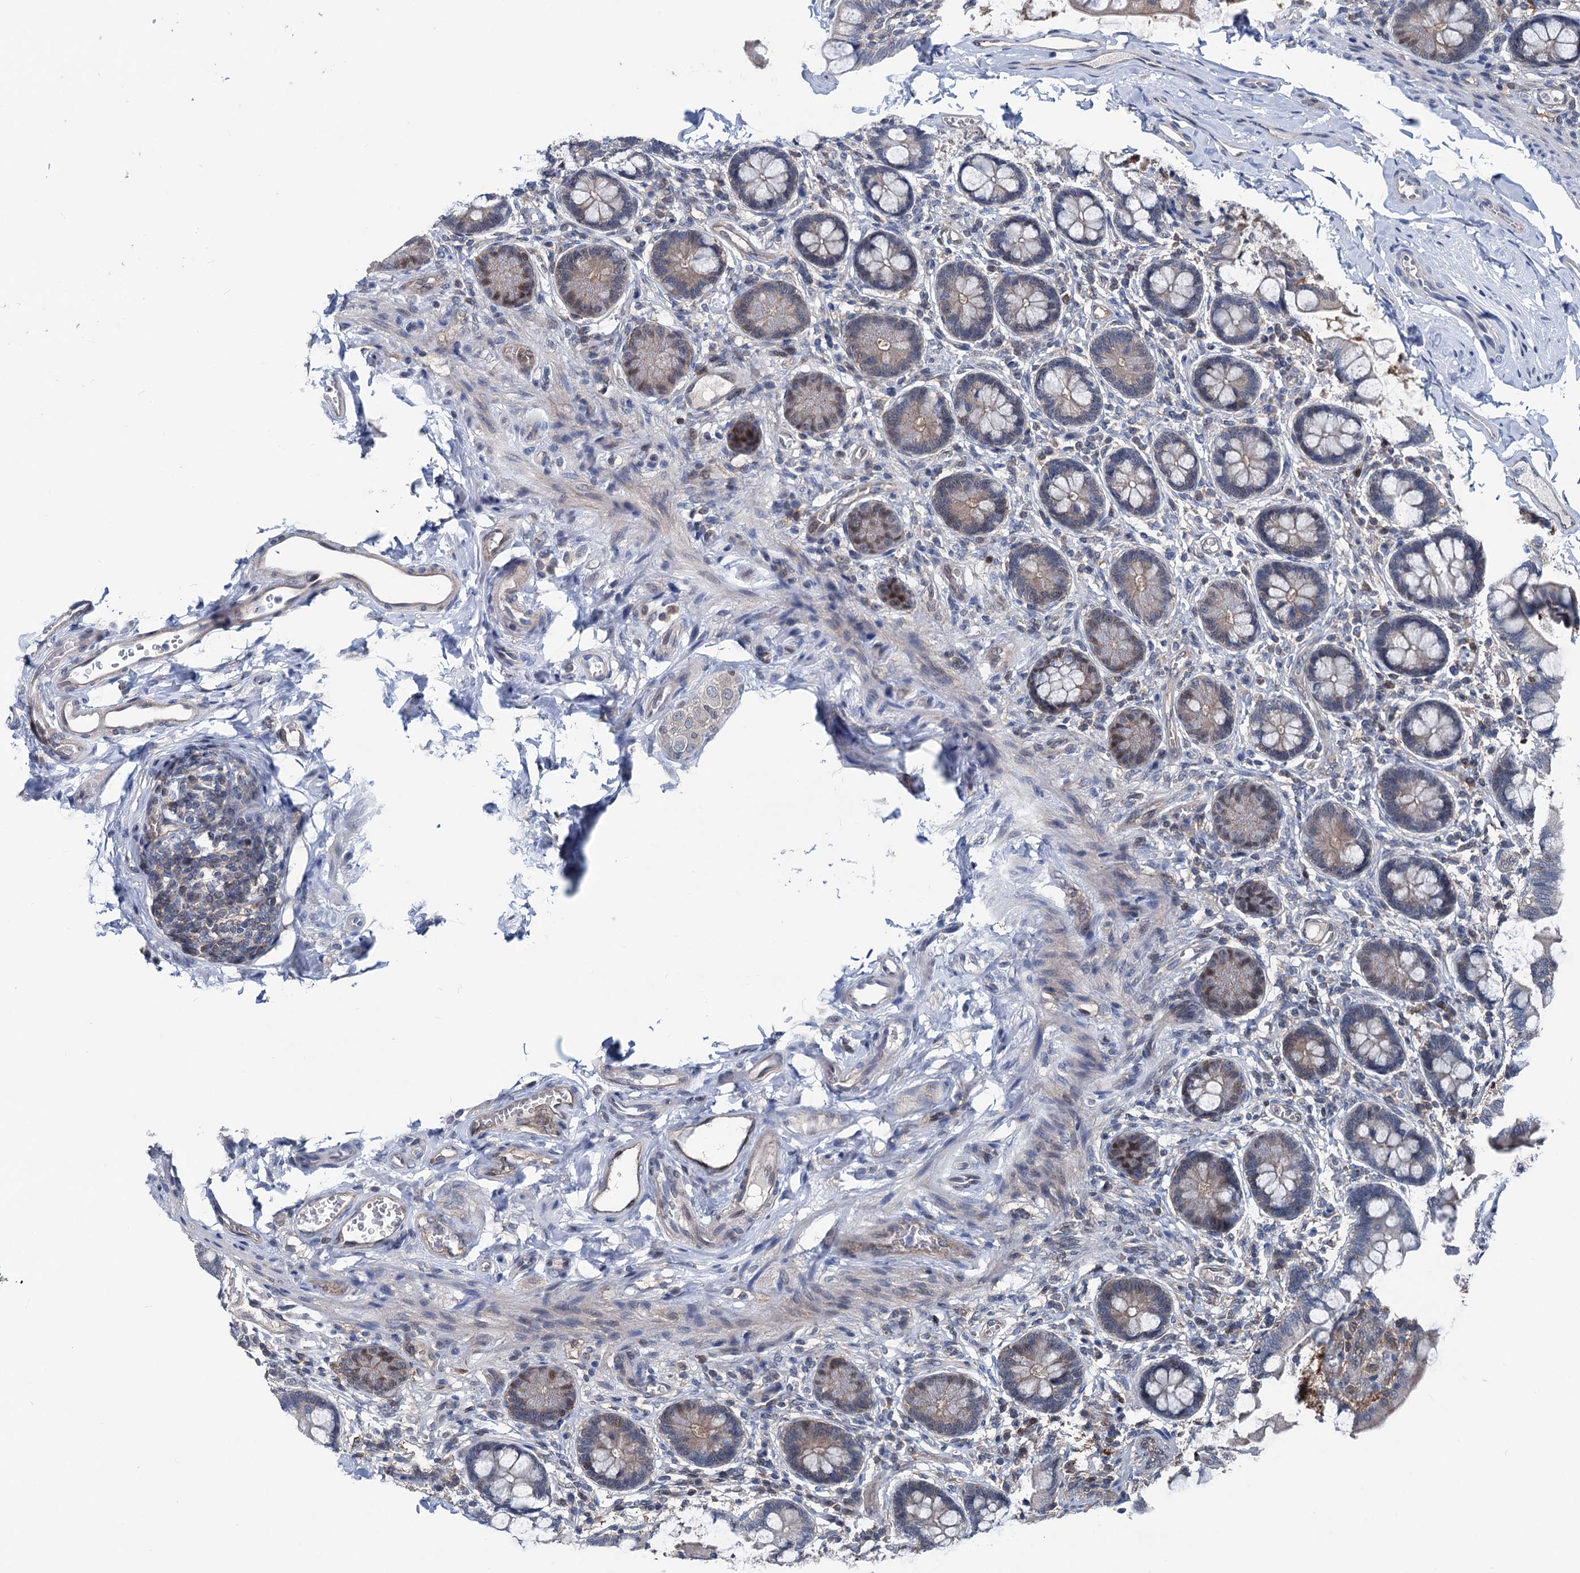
{"staining": {"intensity": "moderate", "quantity": "25%-75%", "location": "cytoplasmic/membranous,nuclear"}, "tissue": "small intestine", "cell_type": "Glandular cells", "image_type": "normal", "snomed": [{"axis": "morphology", "description": "Normal tissue, NOS"}, {"axis": "topography", "description": "Small intestine"}], "caption": "IHC micrograph of normal human small intestine stained for a protein (brown), which displays medium levels of moderate cytoplasmic/membranous,nuclear staining in approximately 25%-75% of glandular cells.", "gene": "GLO1", "patient": {"sex": "male", "age": 52}}